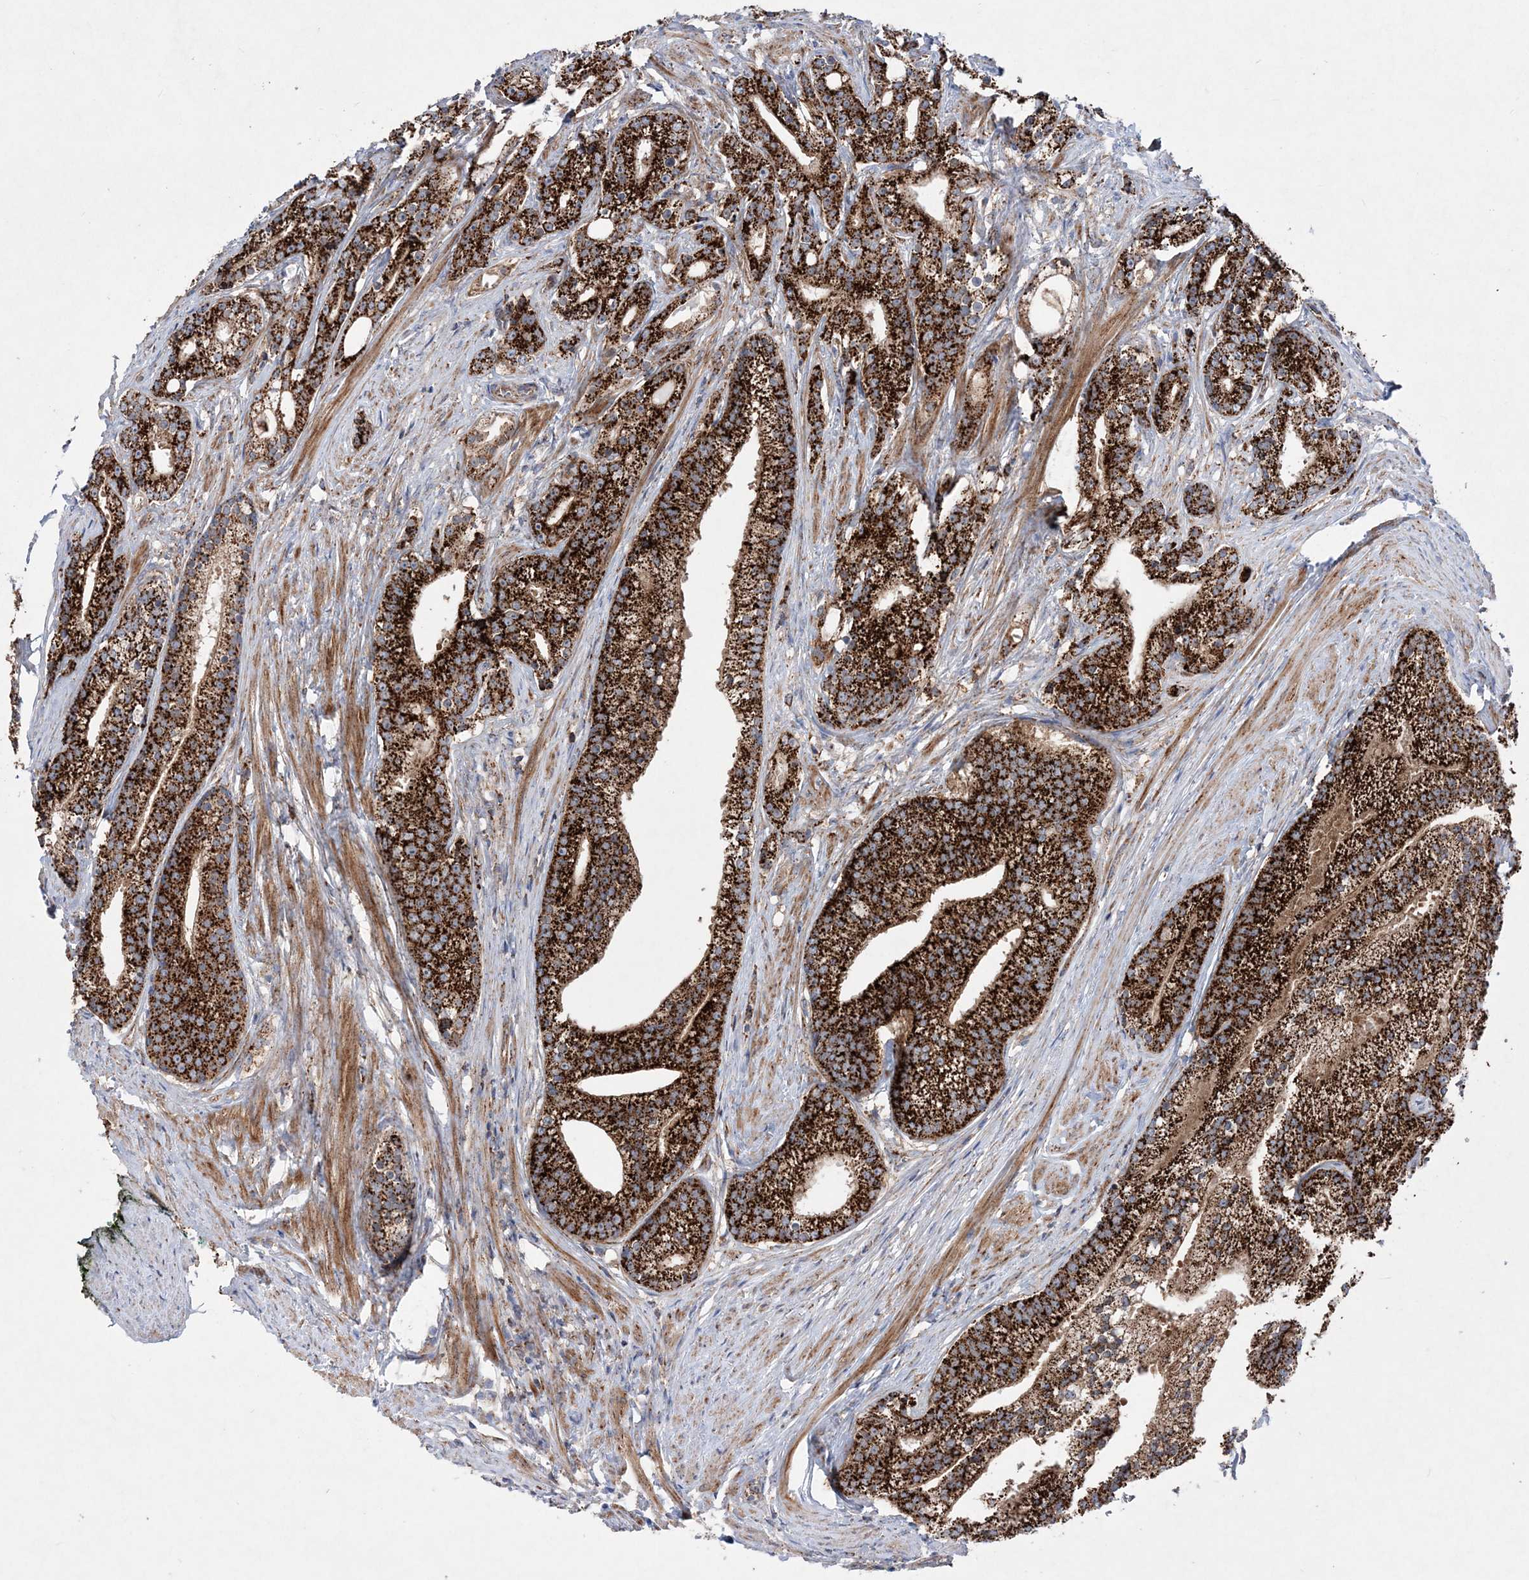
{"staining": {"intensity": "strong", "quantity": ">75%", "location": "cytoplasmic/membranous"}, "tissue": "prostate cancer", "cell_type": "Tumor cells", "image_type": "cancer", "snomed": [{"axis": "morphology", "description": "Adenocarcinoma, Low grade"}, {"axis": "topography", "description": "Prostate"}], "caption": "Strong cytoplasmic/membranous protein staining is seen in approximately >75% of tumor cells in low-grade adenocarcinoma (prostate).", "gene": "NGLY1", "patient": {"sex": "male", "age": 71}}